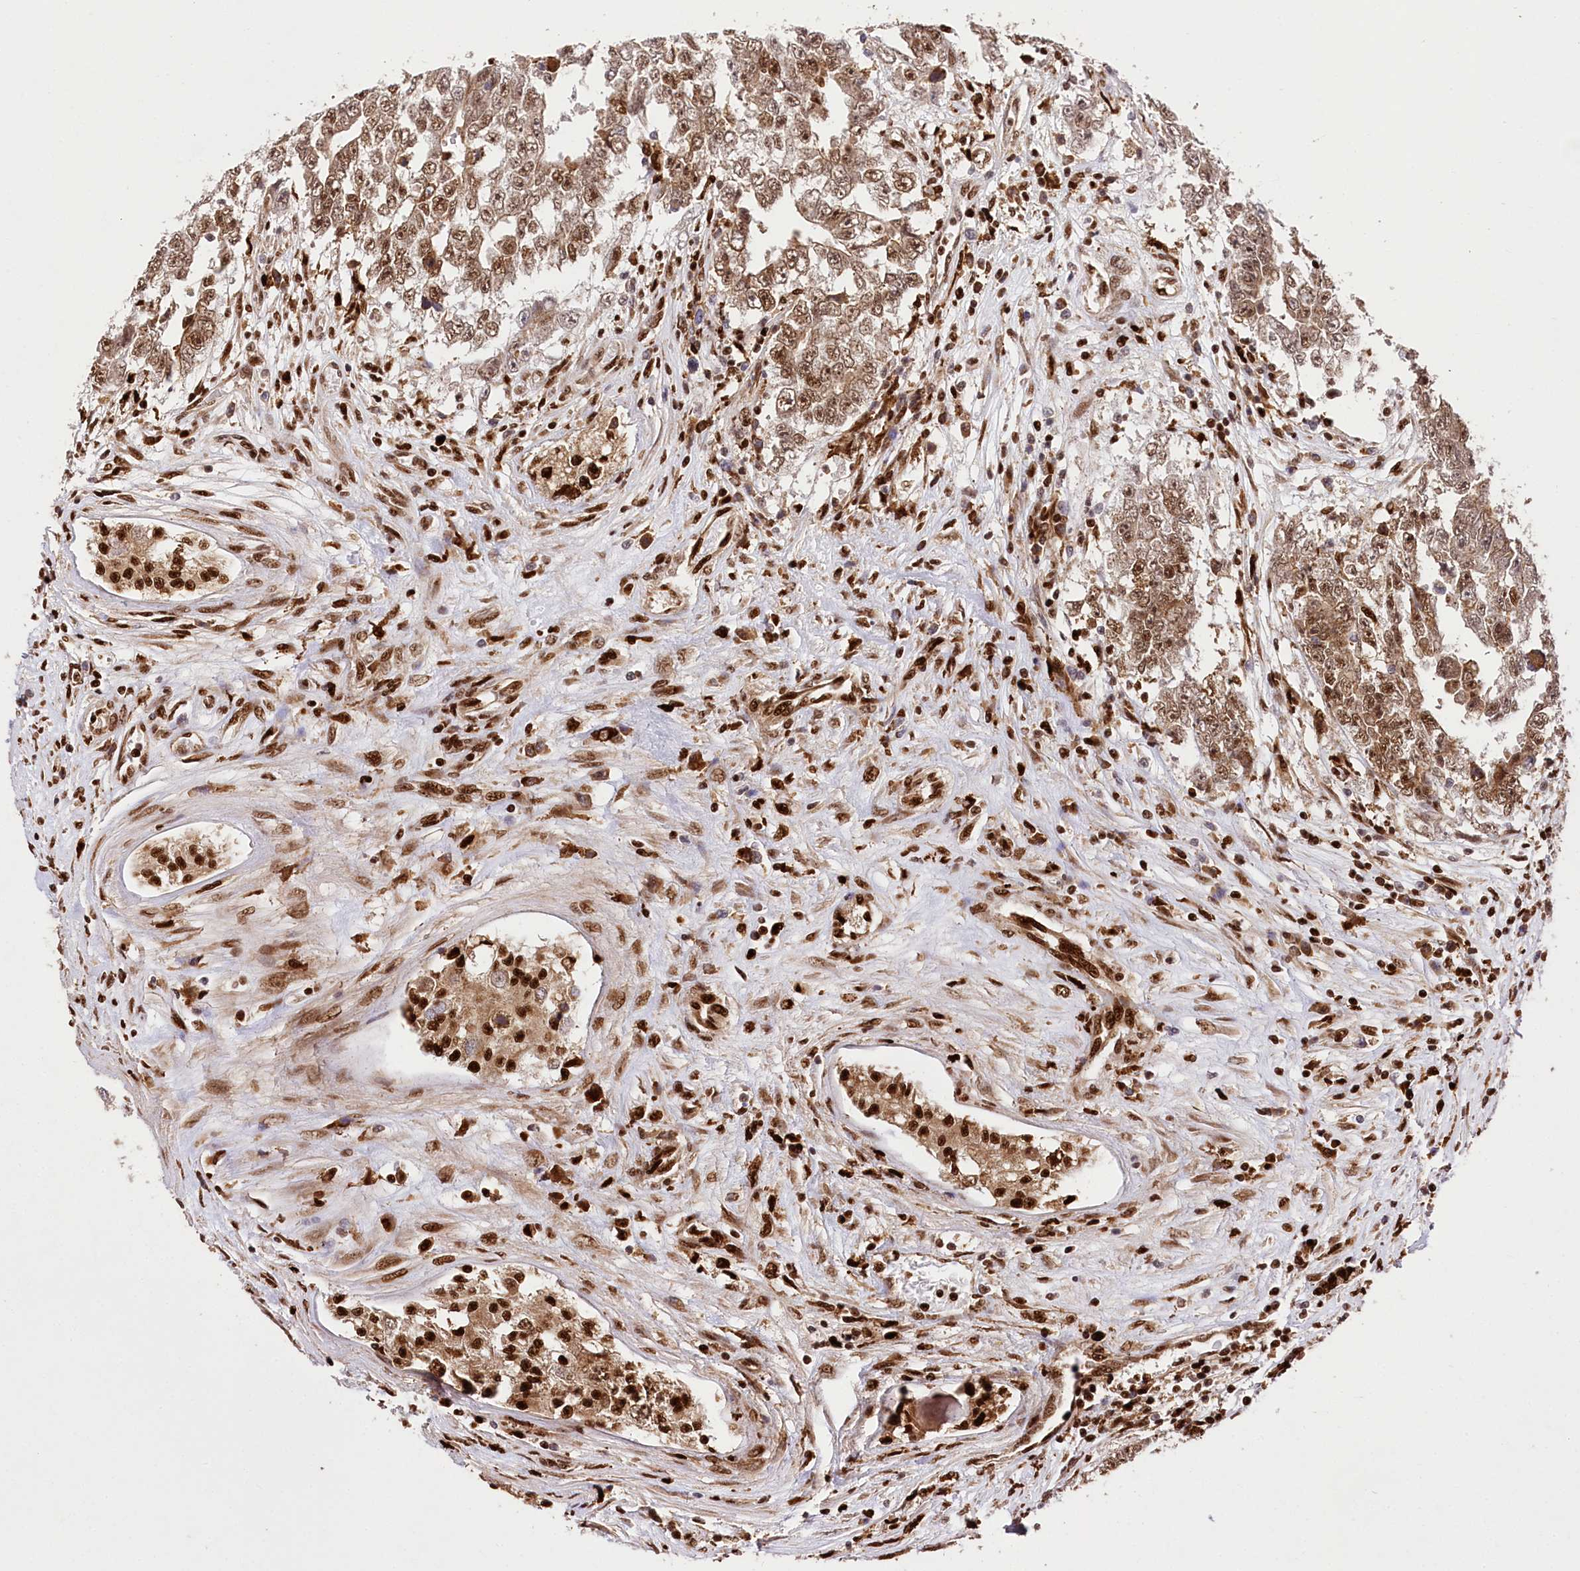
{"staining": {"intensity": "moderate", "quantity": ">75%", "location": "nuclear"}, "tissue": "testis cancer", "cell_type": "Tumor cells", "image_type": "cancer", "snomed": [{"axis": "morphology", "description": "Carcinoma, Embryonal, NOS"}, {"axis": "topography", "description": "Testis"}], "caption": "Protein expression by IHC exhibits moderate nuclear expression in about >75% of tumor cells in testis embryonal carcinoma.", "gene": "FIGN", "patient": {"sex": "male", "age": 25}}